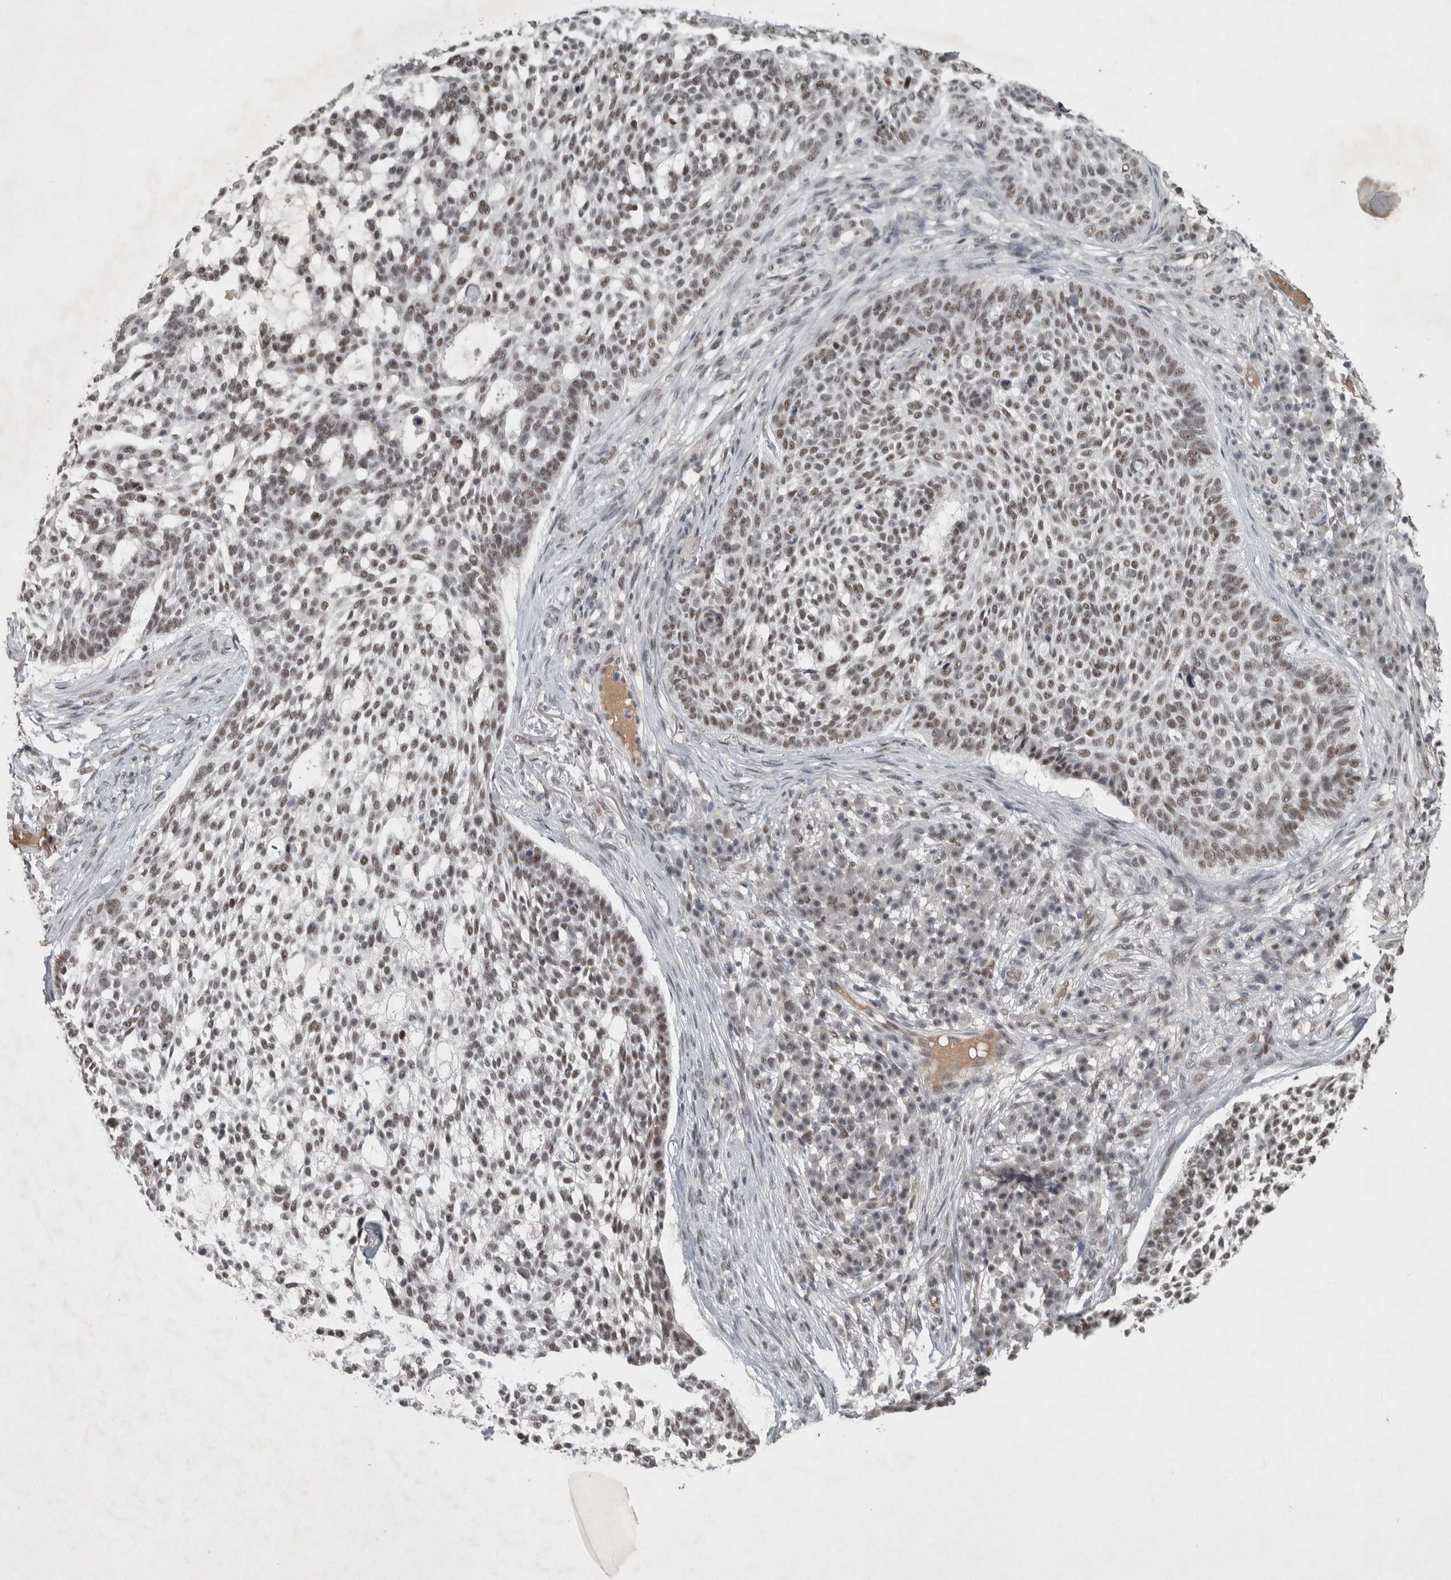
{"staining": {"intensity": "moderate", "quantity": ">75%", "location": "nuclear"}, "tissue": "skin cancer", "cell_type": "Tumor cells", "image_type": "cancer", "snomed": [{"axis": "morphology", "description": "Basal cell carcinoma"}, {"axis": "topography", "description": "Skin"}], "caption": "The micrograph exhibits immunohistochemical staining of skin basal cell carcinoma. There is moderate nuclear positivity is identified in approximately >75% of tumor cells.", "gene": "DDX42", "patient": {"sex": "female", "age": 64}}